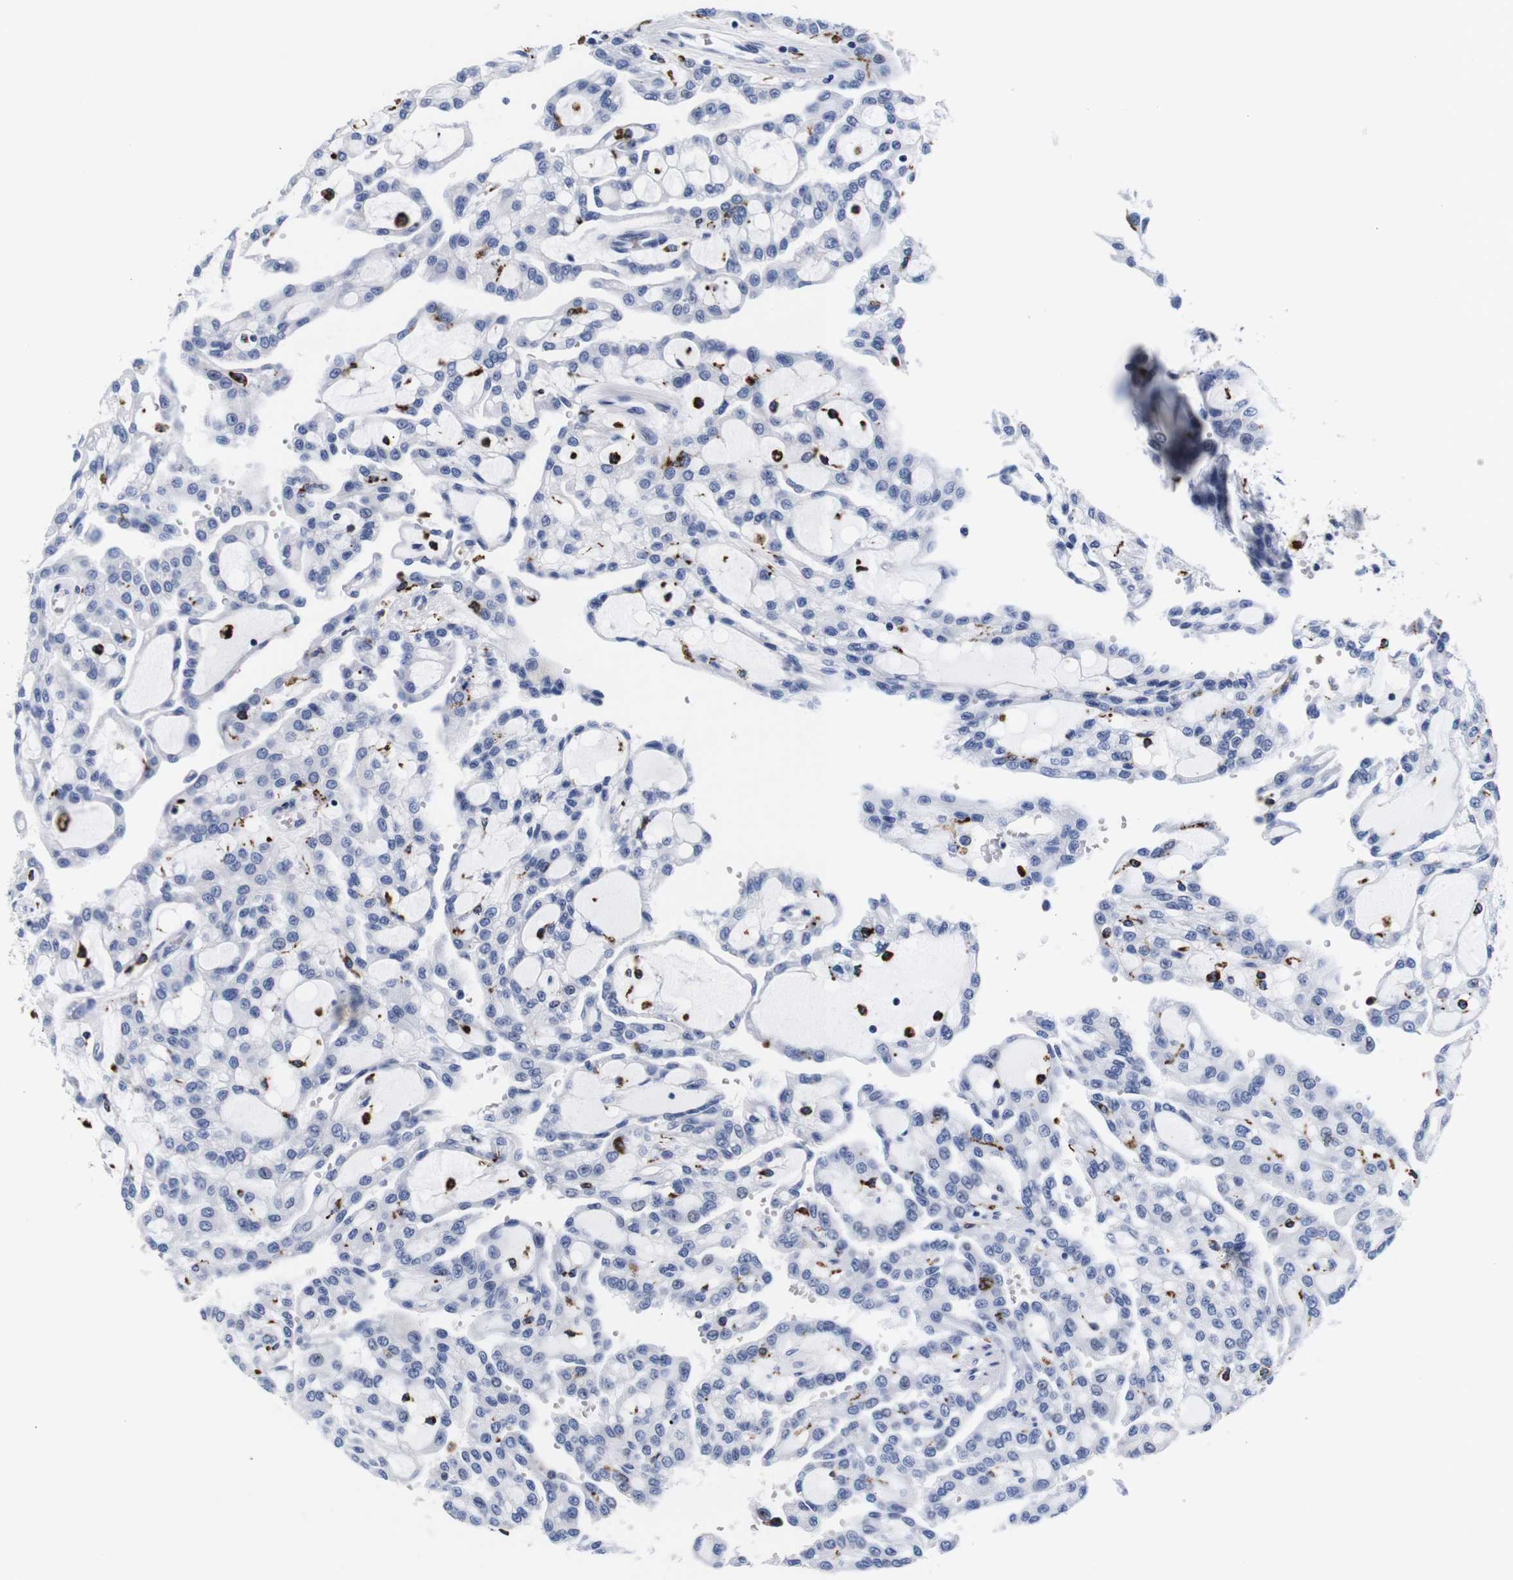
{"staining": {"intensity": "negative", "quantity": "none", "location": "none"}, "tissue": "renal cancer", "cell_type": "Tumor cells", "image_type": "cancer", "snomed": [{"axis": "morphology", "description": "Adenocarcinoma, NOS"}, {"axis": "topography", "description": "Kidney"}], "caption": "The histopathology image displays no staining of tumor cells in renal adenocarcinoma. (Brightfield microscopy of DAB (3,3'-diaminobenzidine) immunohistochemistry (IHC) at high magnification).", "gene": "HLA-DMB", "patient": {"sex": "male", "age": 63}}